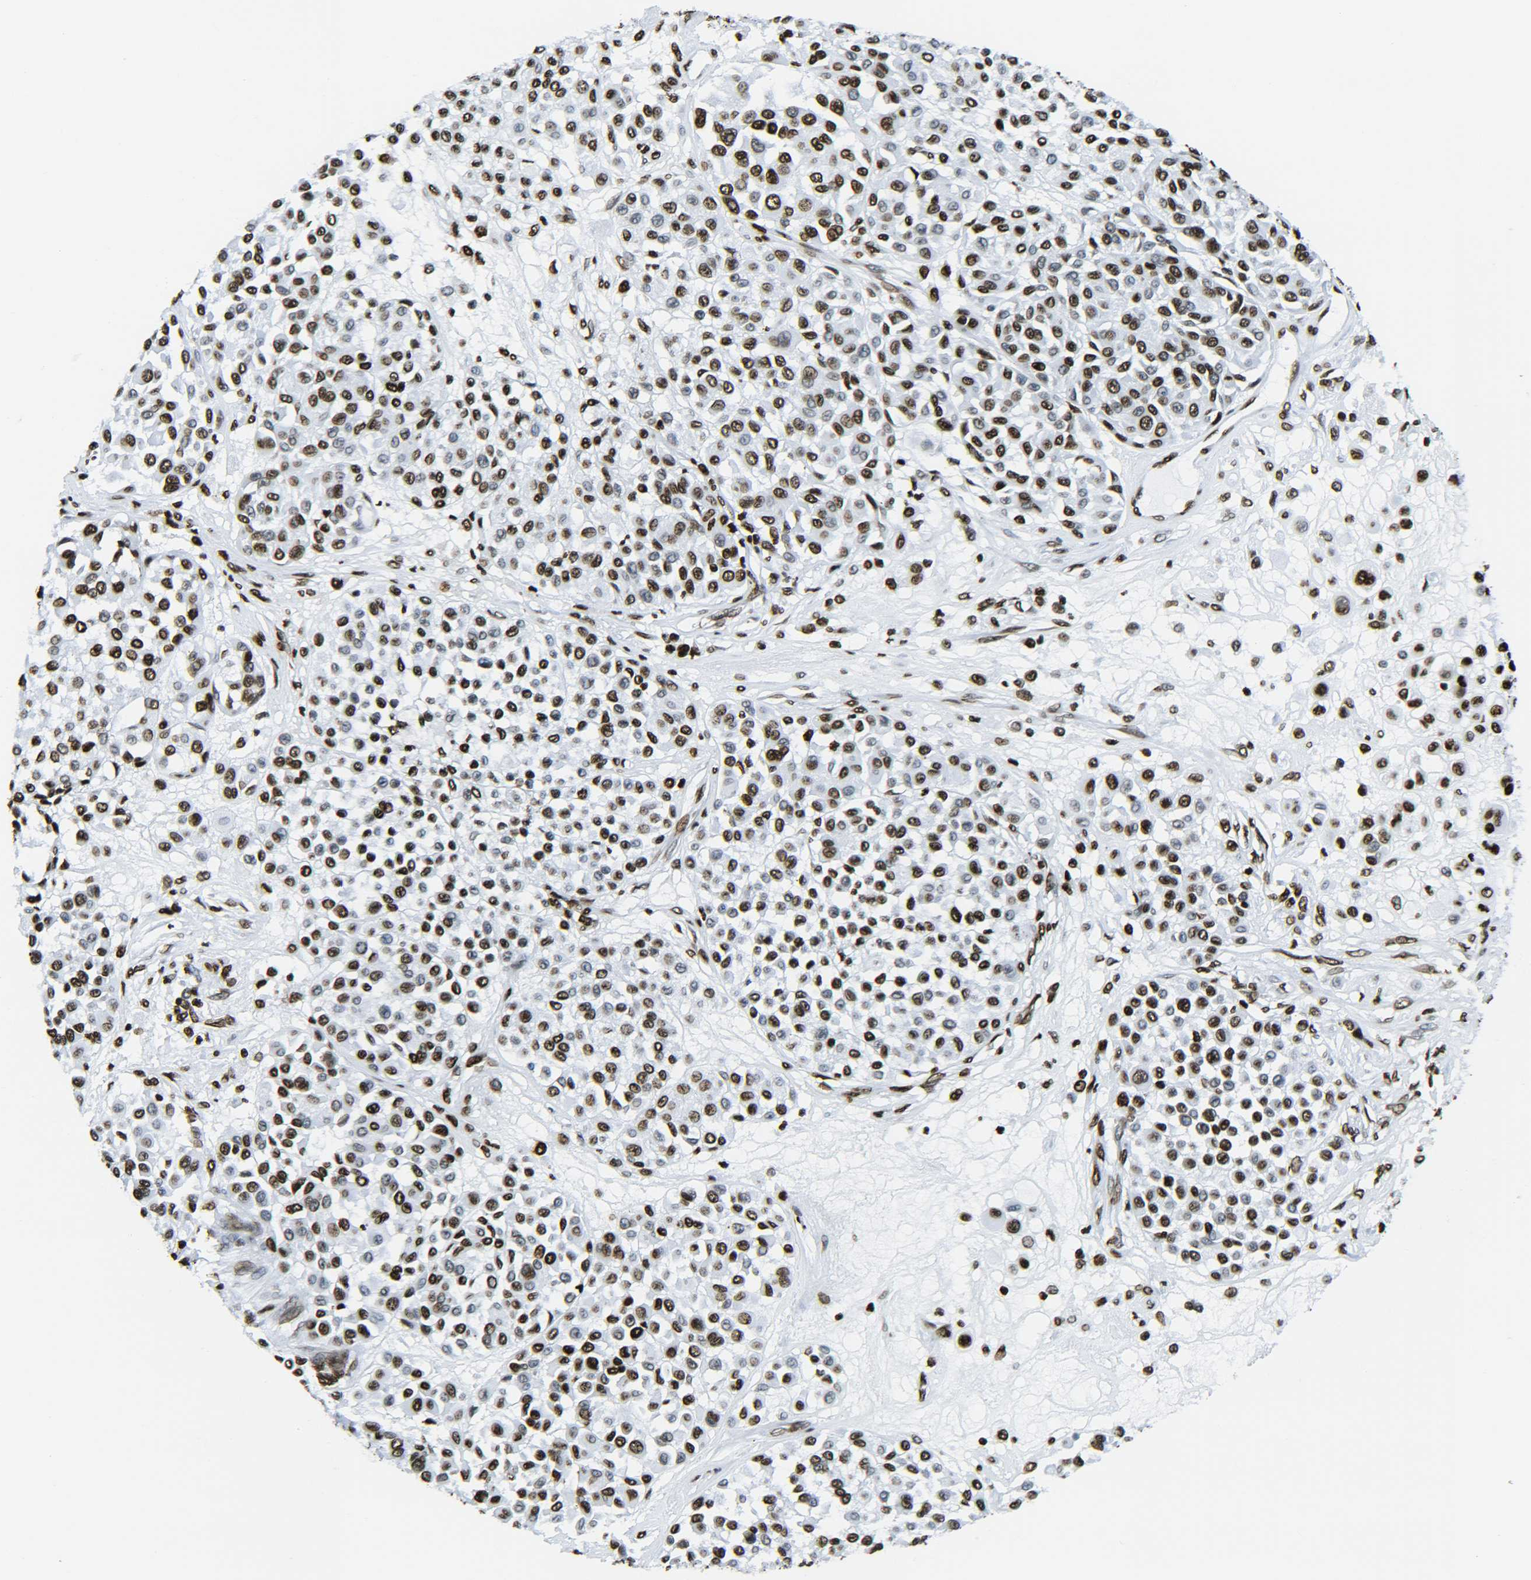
{"staining": {"intensity": "strong", "quantity": ">75%", "location": "nuclear"}, "tissue": "melanoma", "cell_type": "Tumor cells", "image_type": "cancer", "snomed": [{"axis": "morphology", "description": "Malignant melanoma, Metastatic site"}, {"axis": "topography", "description": "Soft tissue"}], "caption": "Malignant melanoma (metastatic site) tissue displays strong nuclear staining in approximately >75% of tumor cells, visualized by immunohistochemistry. The staining is performed using DAB brown chromogen to label protein expression. The nuclei are counter-stained blue using hematoxylin.", "gene": "H2AX", "patient": {"sex": "male", "age": 41}}